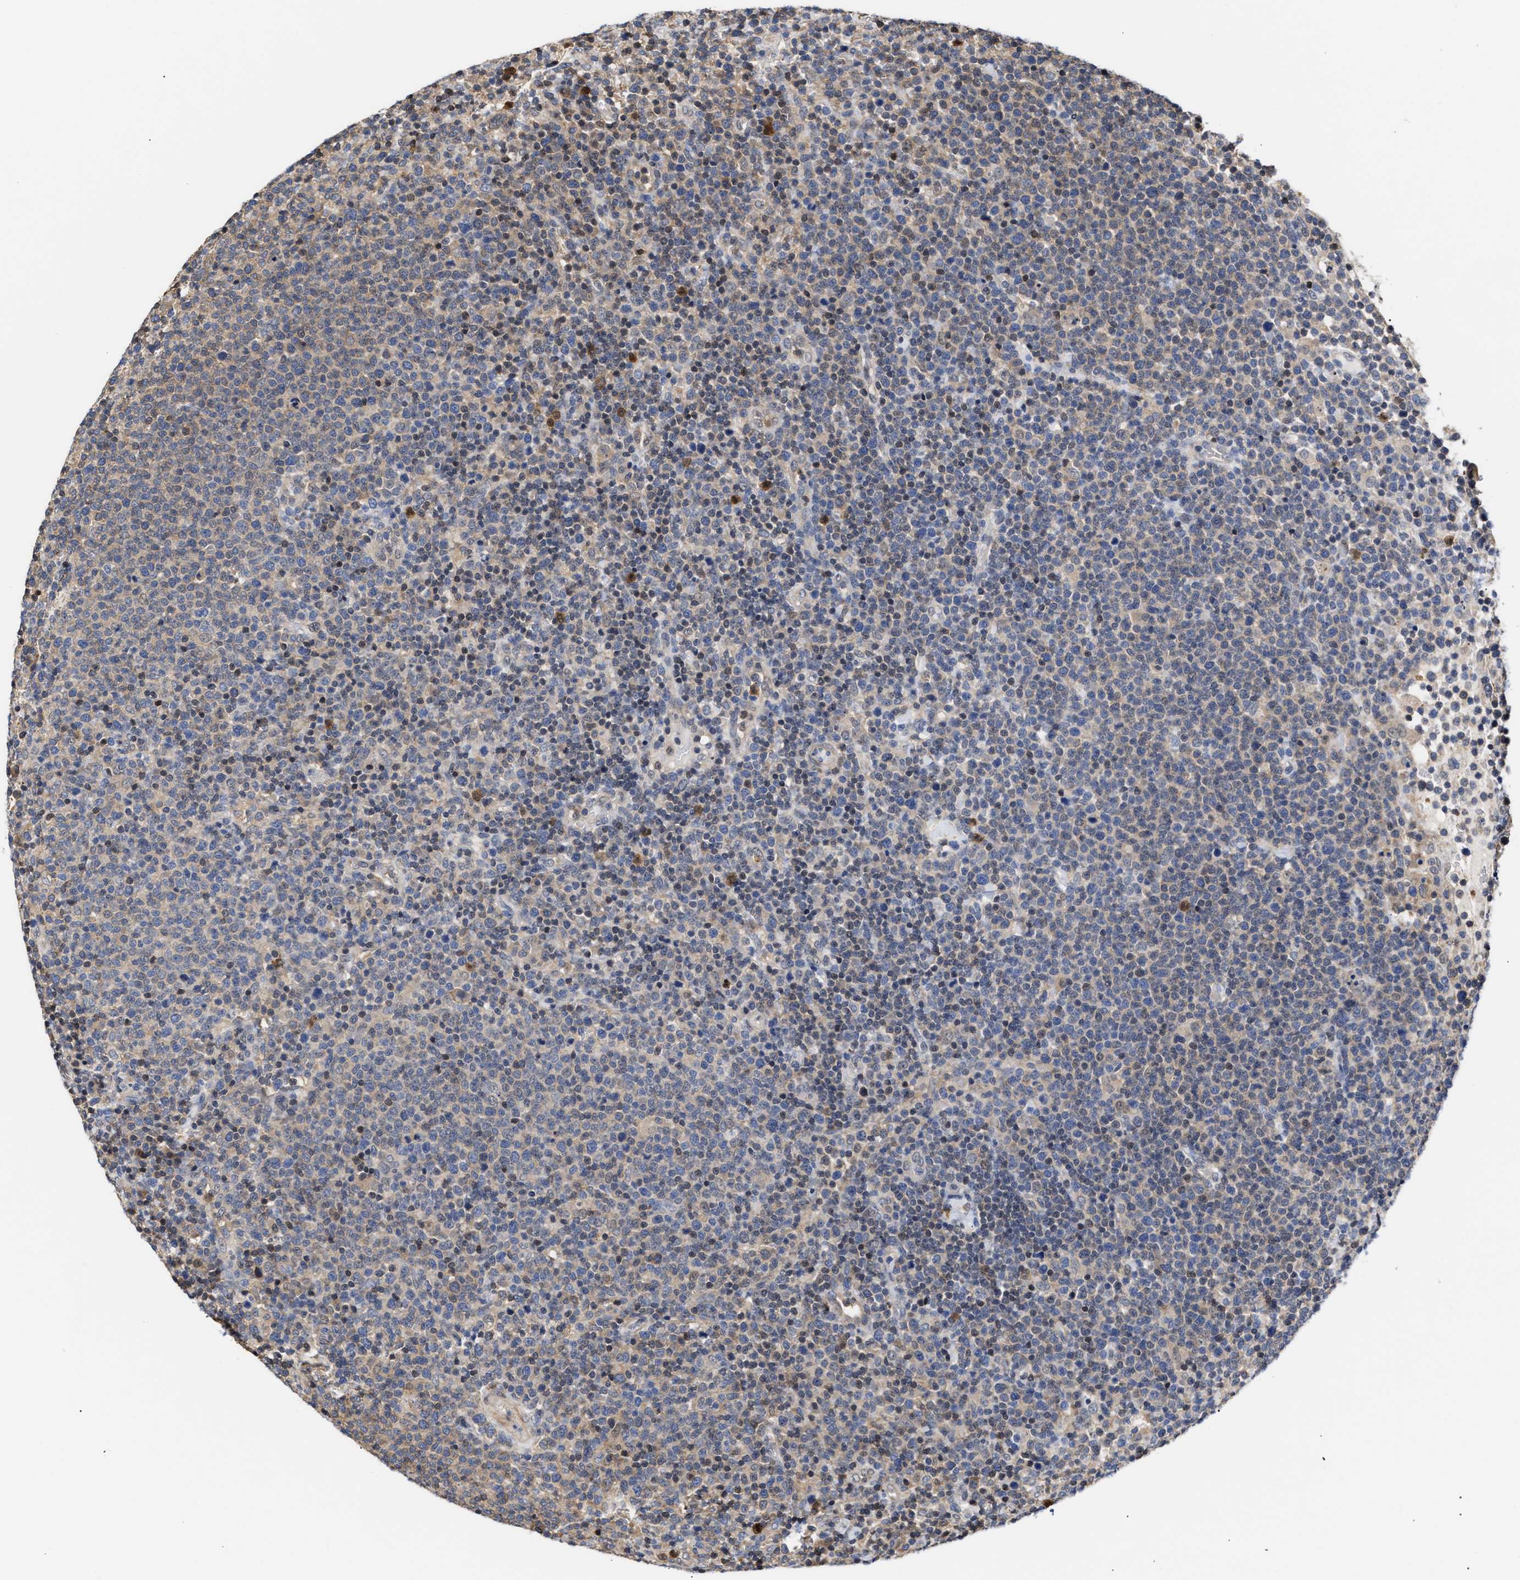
{"staining": {"intensity": "weak", "quantity": "<25%", "location": "cytoplasmic/membranous"}, "tissue": "lymphoma", "cell_type": "Tumor cells", "image_type": "cancer", "snomed": [{"axis": "morphology", "description": "Malignant lymphoma, non-Hodgkin's type, High grade"}, {"axis": "topography", "description": "Lymph node"}], "caption": "IHC image of neoplastic tissue: human high-grade malignant lymphoma, non-Hodgkin's type stained with DAB exhibits no significant protein positivity in tumor cells.", "gene": "KLHDC1", "patient": {"sex": "male", "age": 61}}